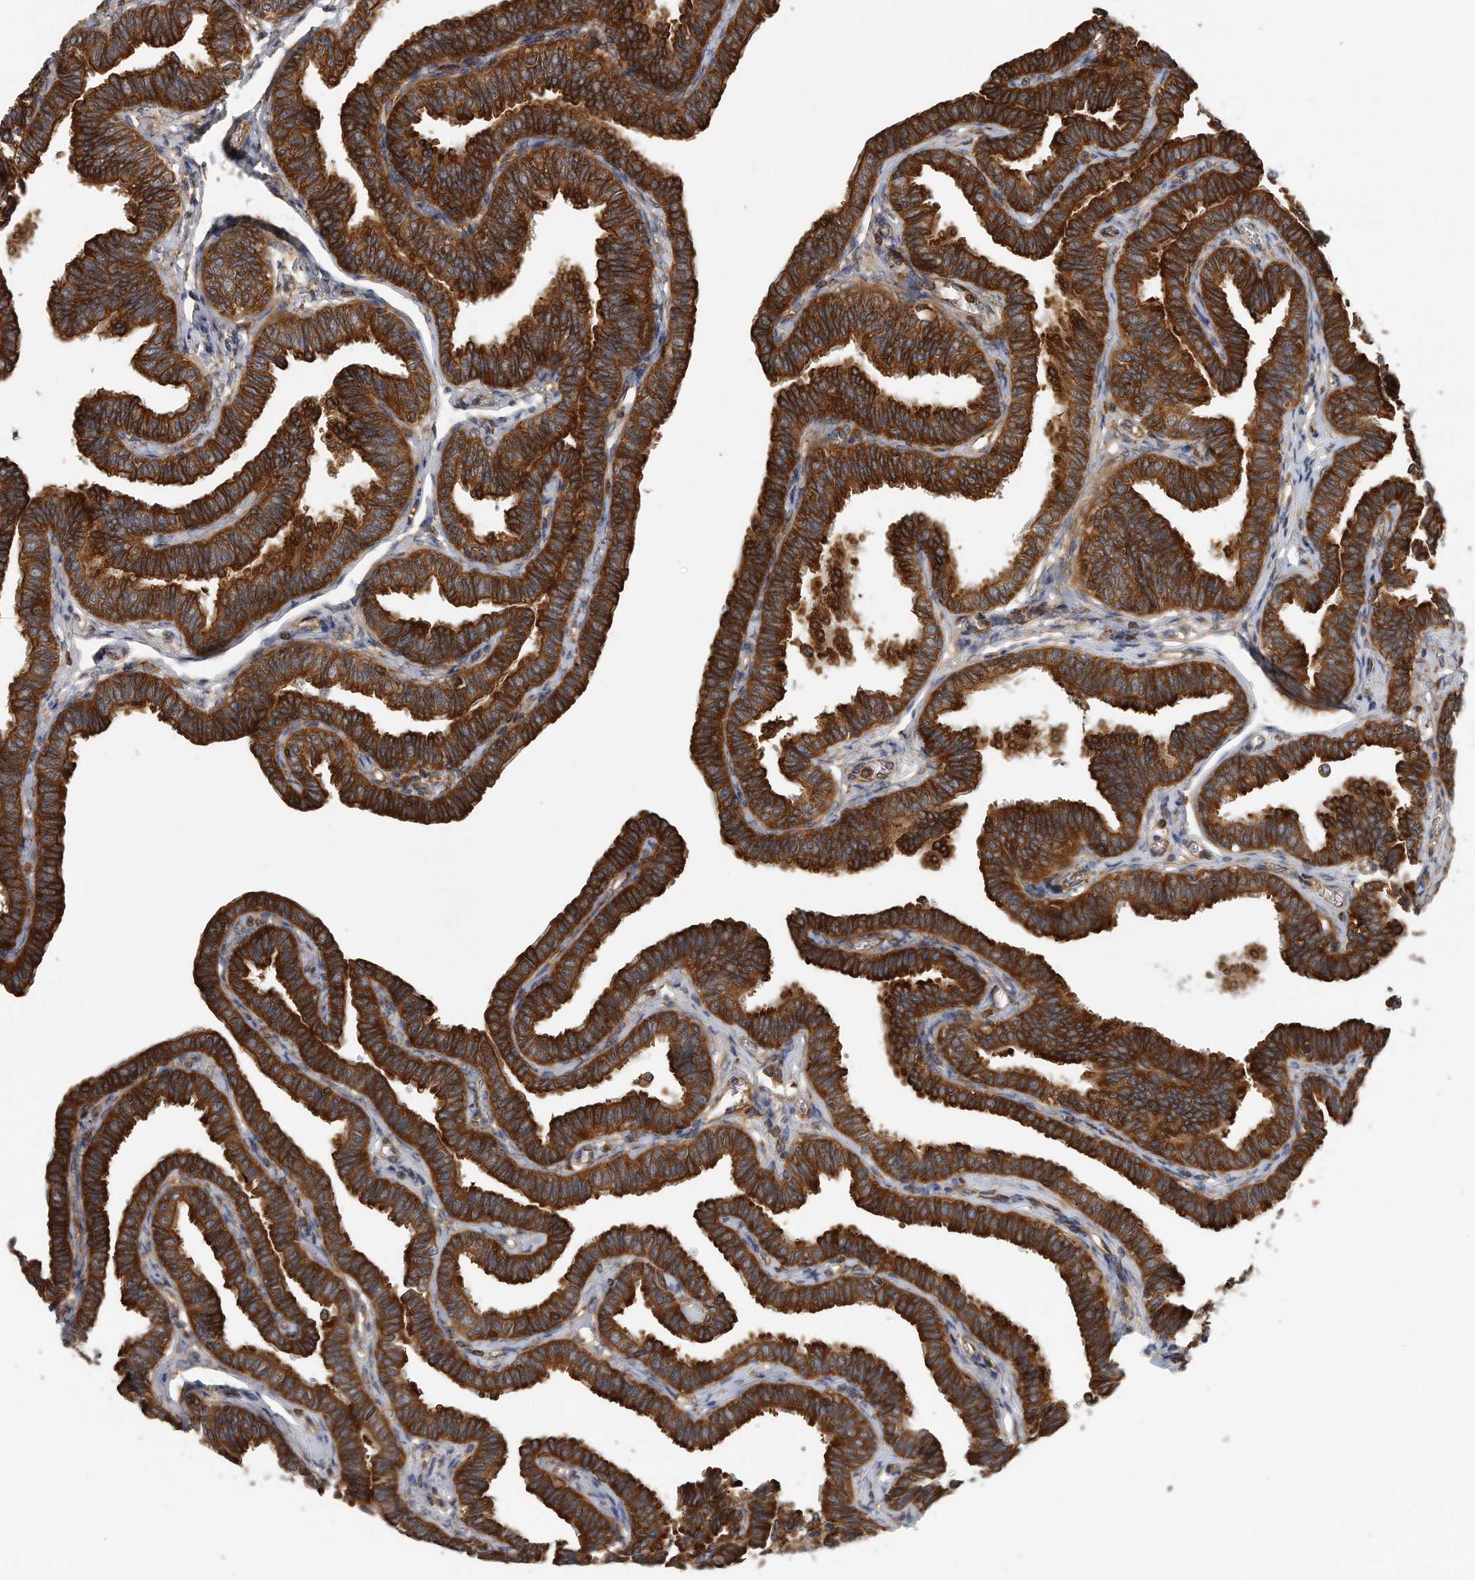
{"staining": {"intensity": "strong", "quantity": ">75%", "location": "cytoplasmic/membranous"}, "tissue": "fallopian tube", "cell_type": "Glandular cells", "image_type": "normal", "snomed": [{"axis": "morphology", "description": "Normal tissue, NOS"}, {"axis": "topography", "description": "Fallopian tube"}, {"axis": "topography", "description": "Ovary"}], "caption": "Immunohistochemical staining of normal fallopian tube displays high levels of strong cytoplasmic/membranous expression in about >75% of glandular cells. Using DAB (brown) and hematoxylin (blue) stains, captured at high magnification using brightfield microscopy.", "gene": "EIF3I", "patient": {"sex": "female", "age": 23}}